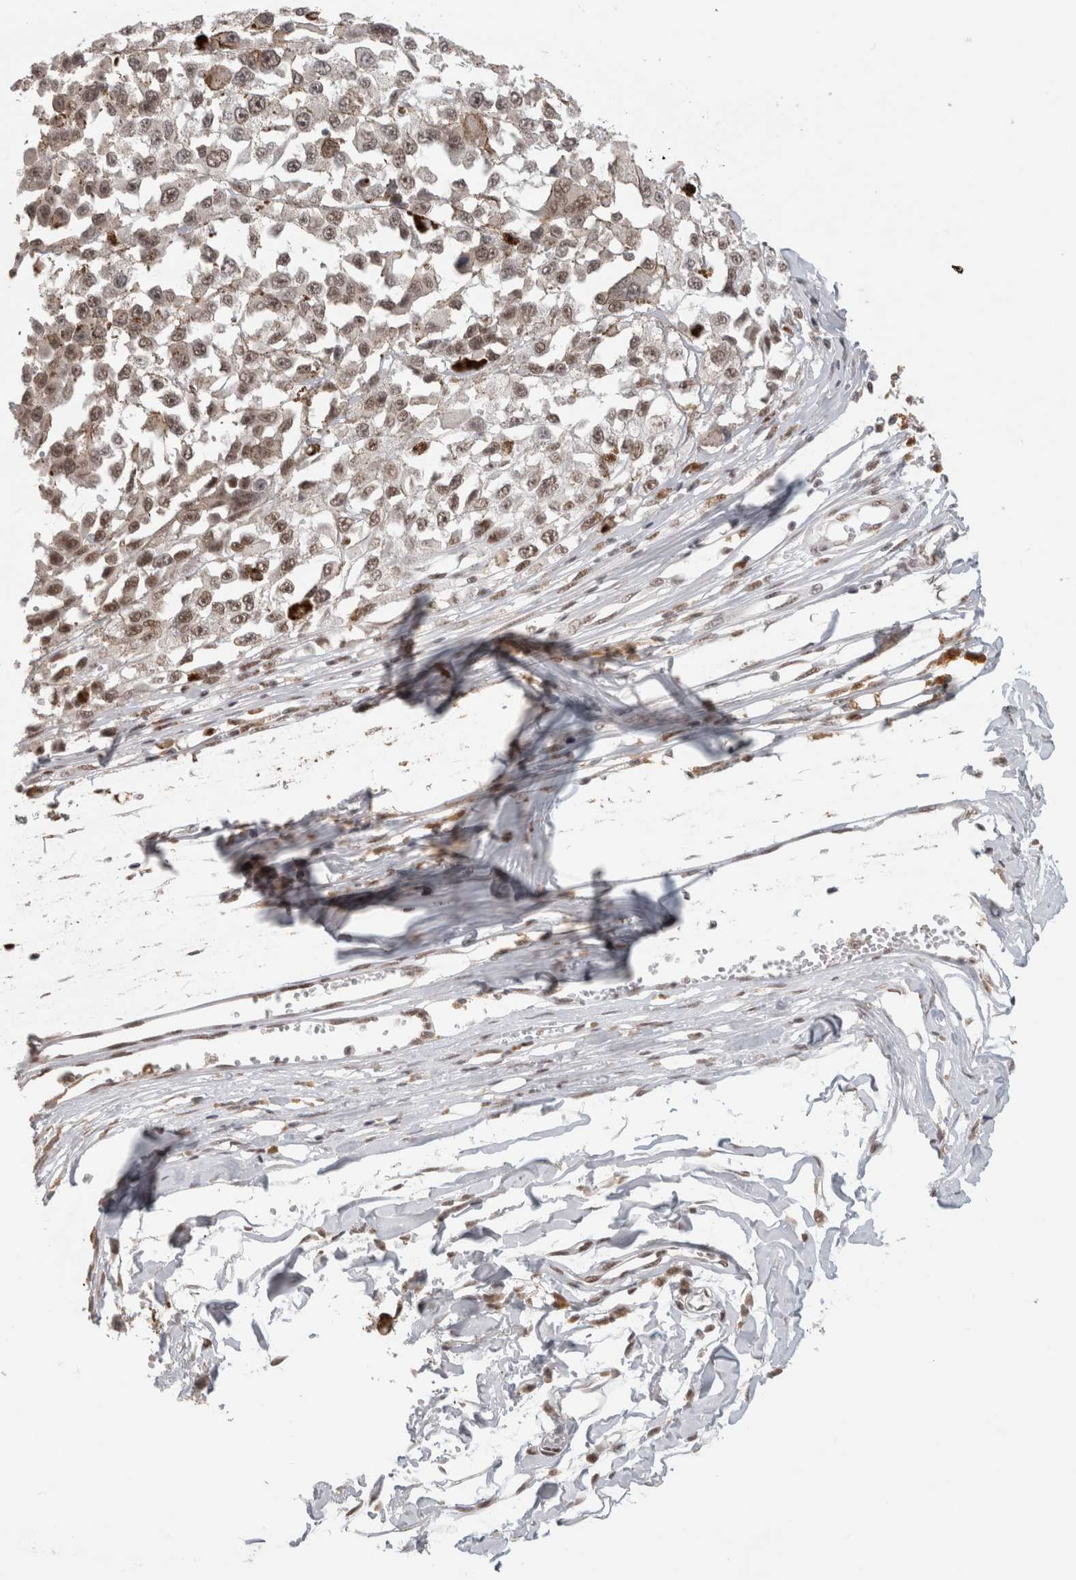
{"staining": {"intensity": "weak", "quantity": "25%-75%", "location": "nuclear"}, "tissue": "melanoma", "cell_type": "Tumor cells", "image_type": "cancer", "snomed": [{"axis": "morphology", "description": "Malignant melanoma, Metastatic site"}, {"axis": "topography", "description": "Lymph node"}], "caption": "About 25%-75% of tumor cells in human malignant melanoma (metastatic site) display weak nuclear protein positivity as visualized by brown immunohistochemical staining.", "gene": "ZNF830", "patient": {"sex": "male", "age": 59}}